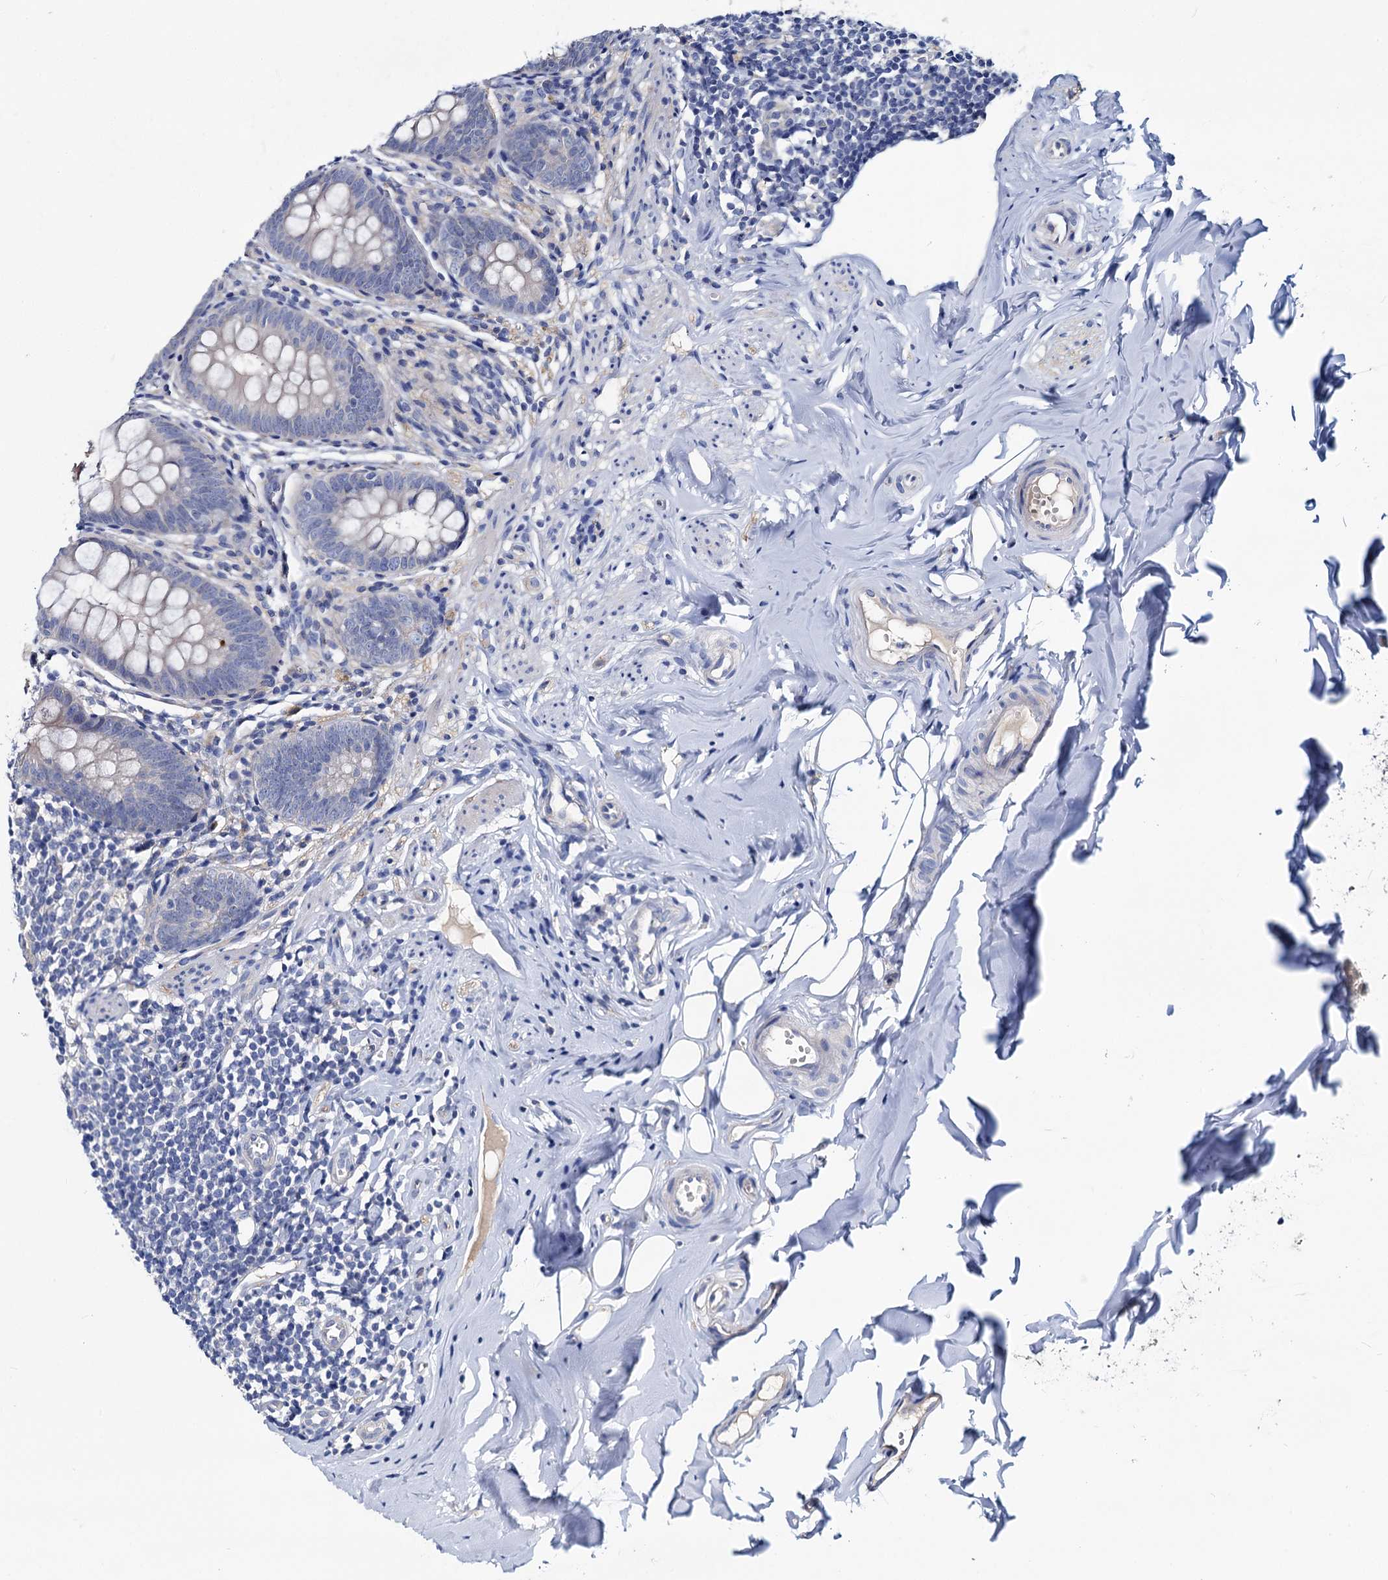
{"staining": {"intensity": "moderate", "quantity": "<25%", "location": "cytoplasmic/membranous"}, "tissue": "appendix", "cell_type": "Glandular cells", "image_type": "normal", "snomed": [{"axis": "morphology", "description": "Normal tissue, NOS"}, {"axis": "topography", "description": "Appendix"}], "caption": "The immunohistochemical stain highlights moderate cytoplasmic/membranous expression in glandular cells of normal appendix. (Brightfield microscopy of DAB IHC at high magnification).", "gene": "DYDC2", "patient": {"sex": "female", "age": 51}}